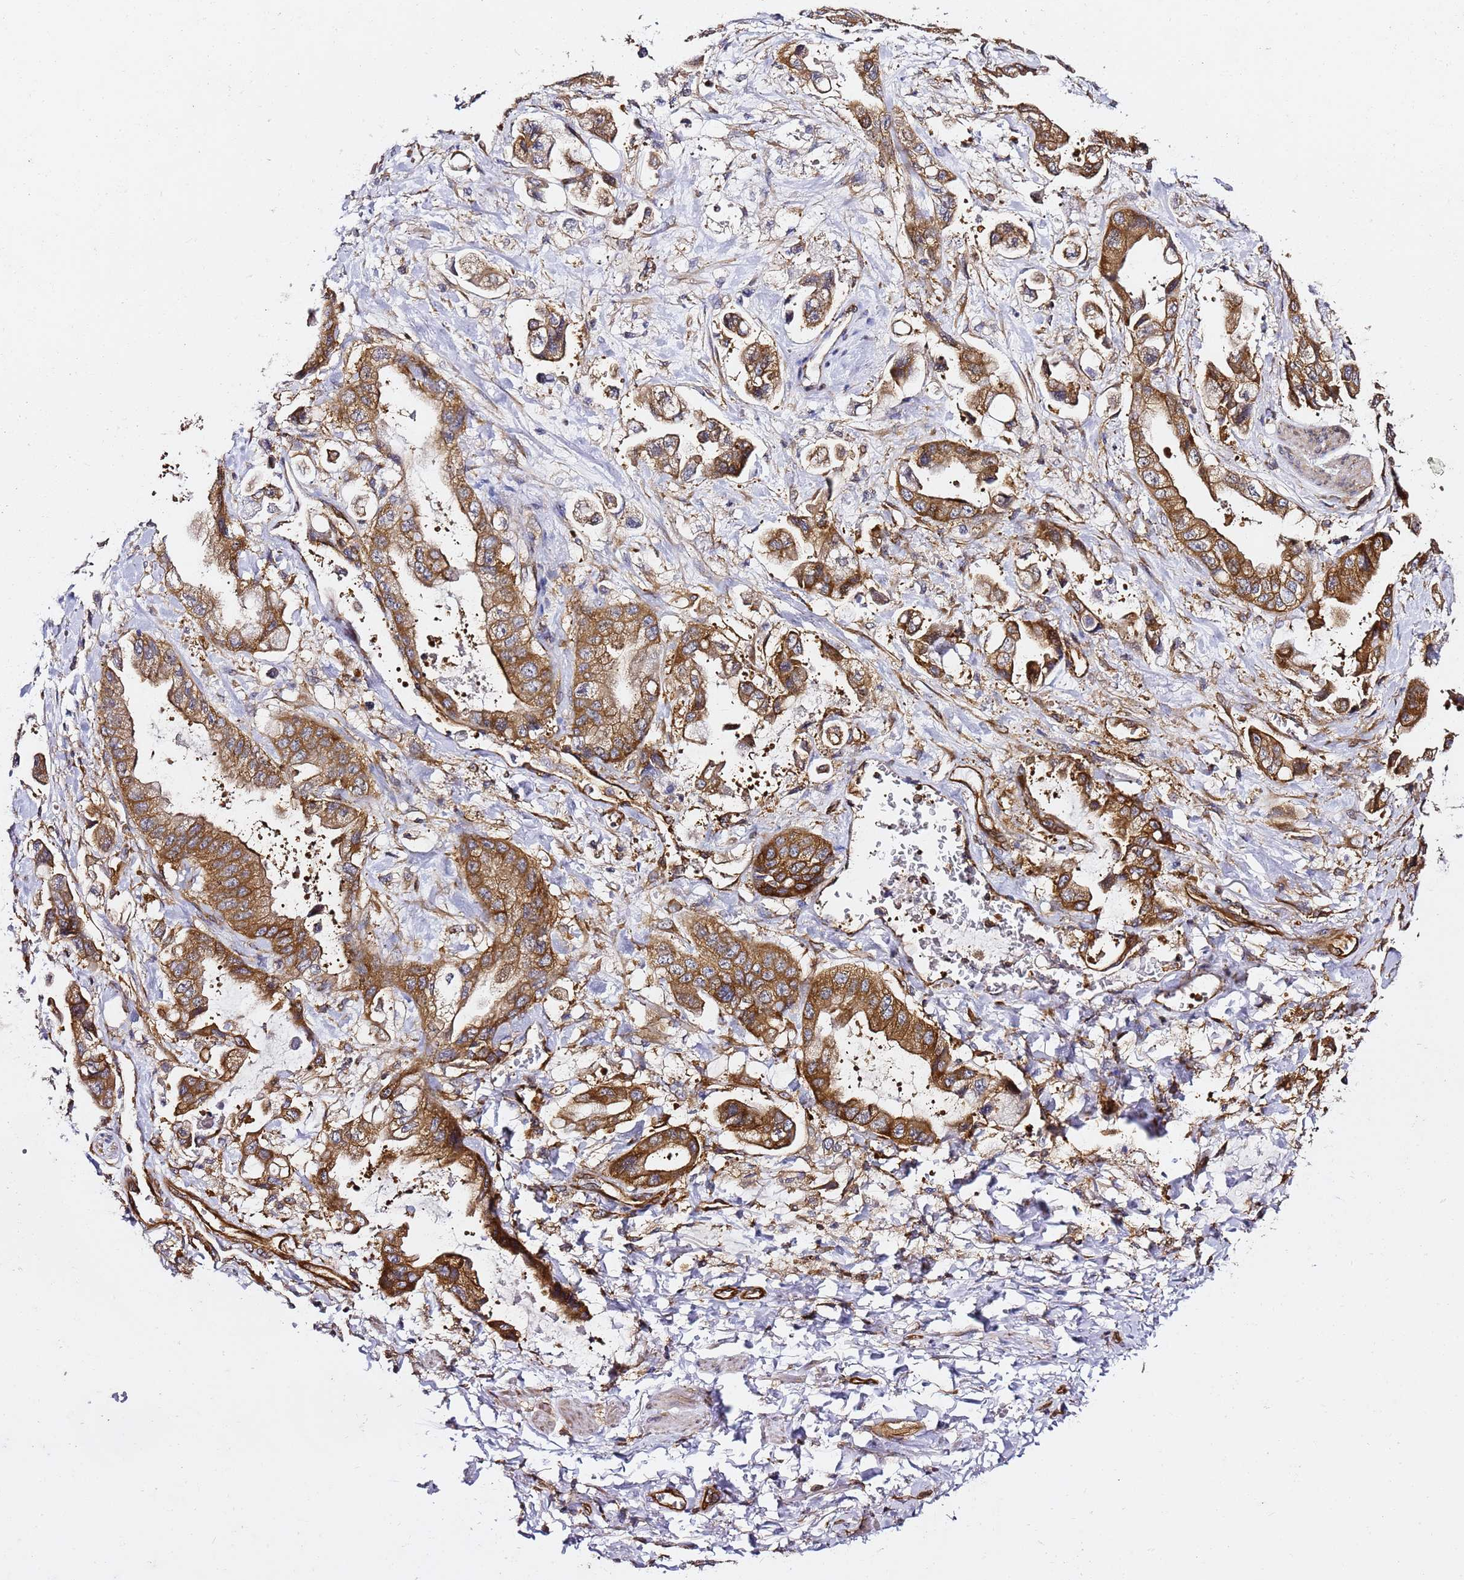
{"staining": {"intensity": "strong", "quantity": ">75%", "location": "cytoplasmic/membranous"}, "tissue": "stomach cancer", "cell_type": "Tumor cells", "image_type": "cancer", "snomed": [{"axis": "morphology", "description": "Adenocarcinoma, NOS"}, {"axis": "topography", "description": "Stomach"}], "caption": "Stomach cancer (adenocarcinoma) tissue shows strong cytoplasmic/membranous positivity in approximately >75% of tumor cells", "gene": "TPST1", "patient": {"sex": "male", "age": 62}}